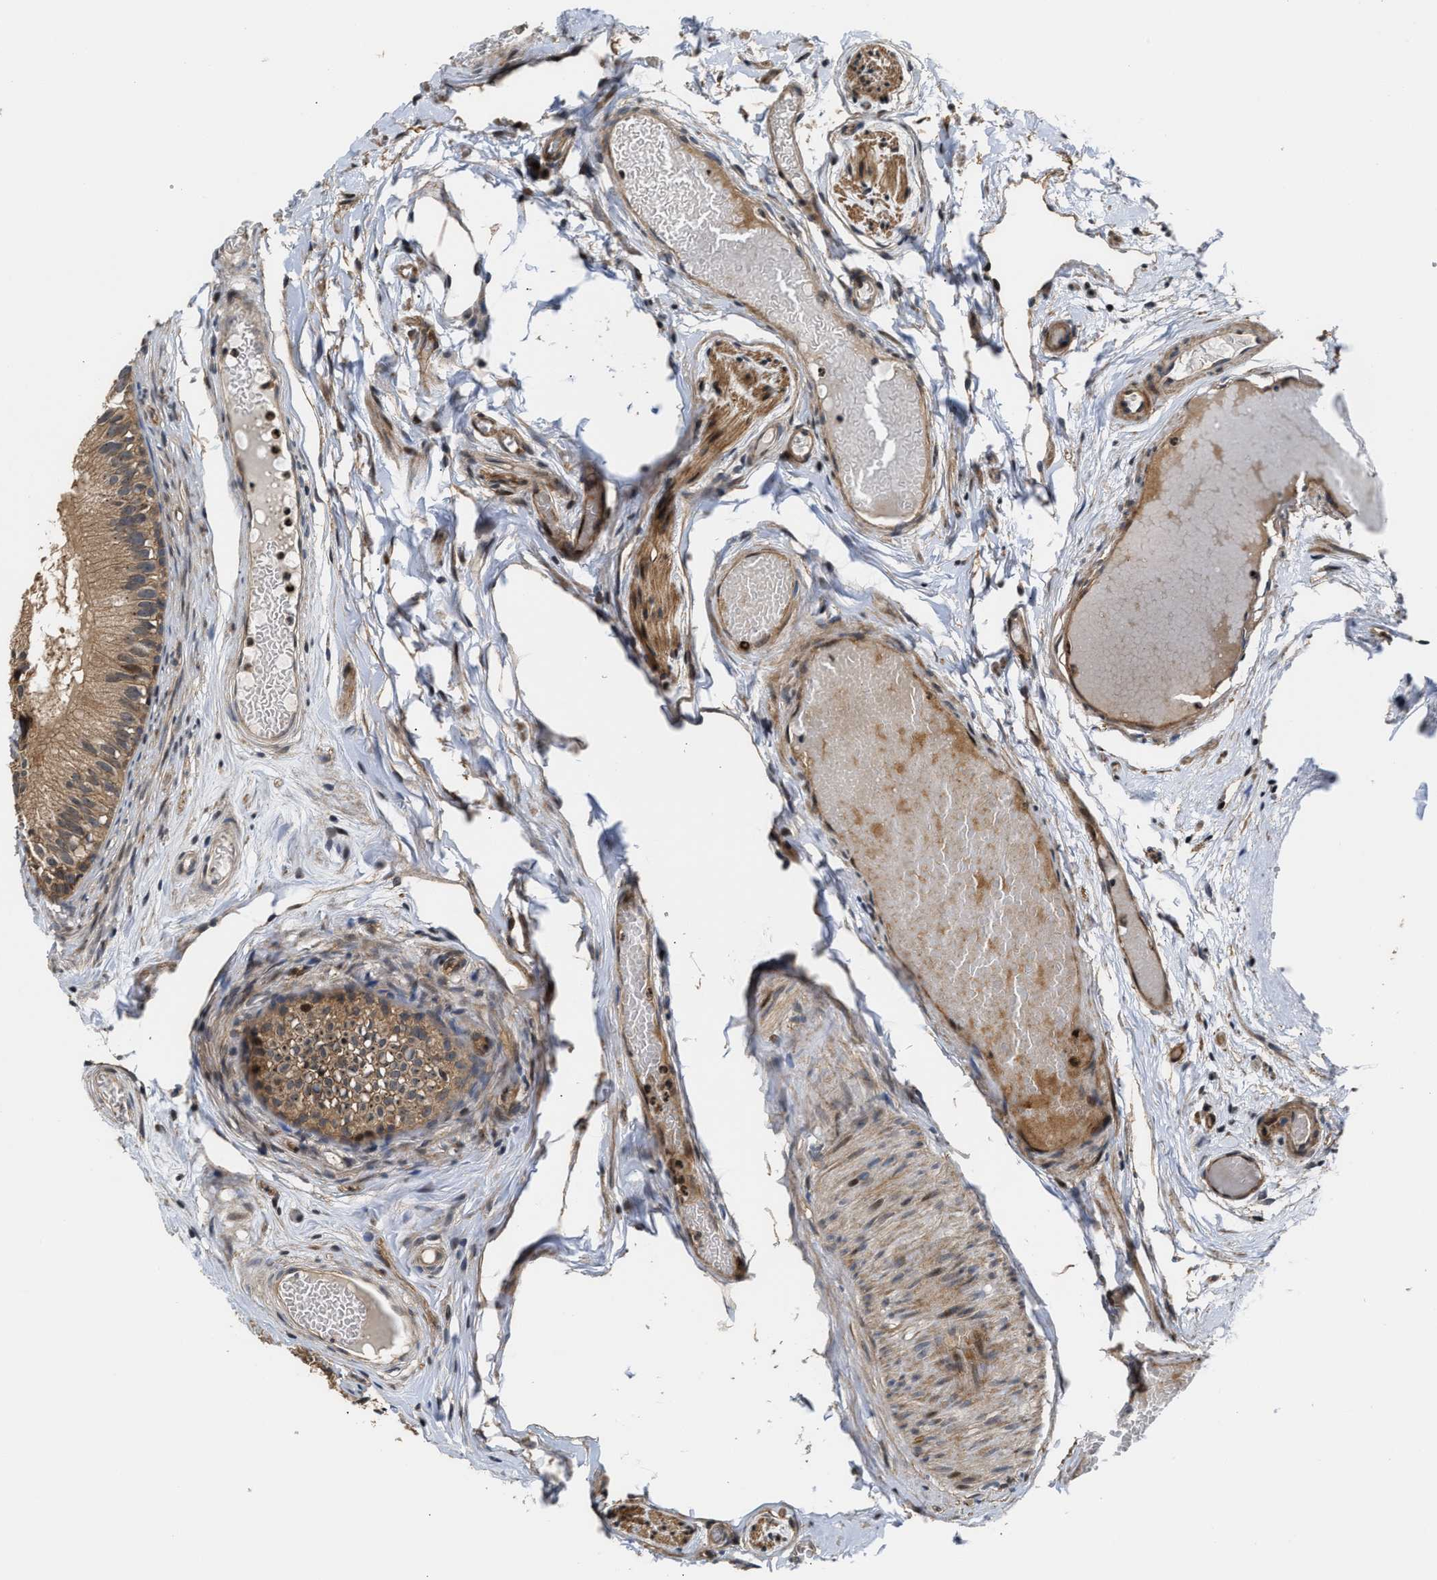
{"staining": {"intensity": "moderate", "quantity": ">75%", "location": "cytoplasmic/membranous,nuclear"}, "tissue": "epididymis", "cell_type": "Glandular cells", "image_type": "normal", "snomed": [{"axis": "morphology", "description": "Normal tissue, NOS"}, {"axis": "topography", "description": "Epididymis"}], "caption": "Human epididymis stained for a protein (brown) shows moderate cytoplasmic/membranous,nuclear positive expression in approximately >75% of glandular cells.", "gene": "ALDH3A2", "patient": {"sex": "male", "age": 46}}